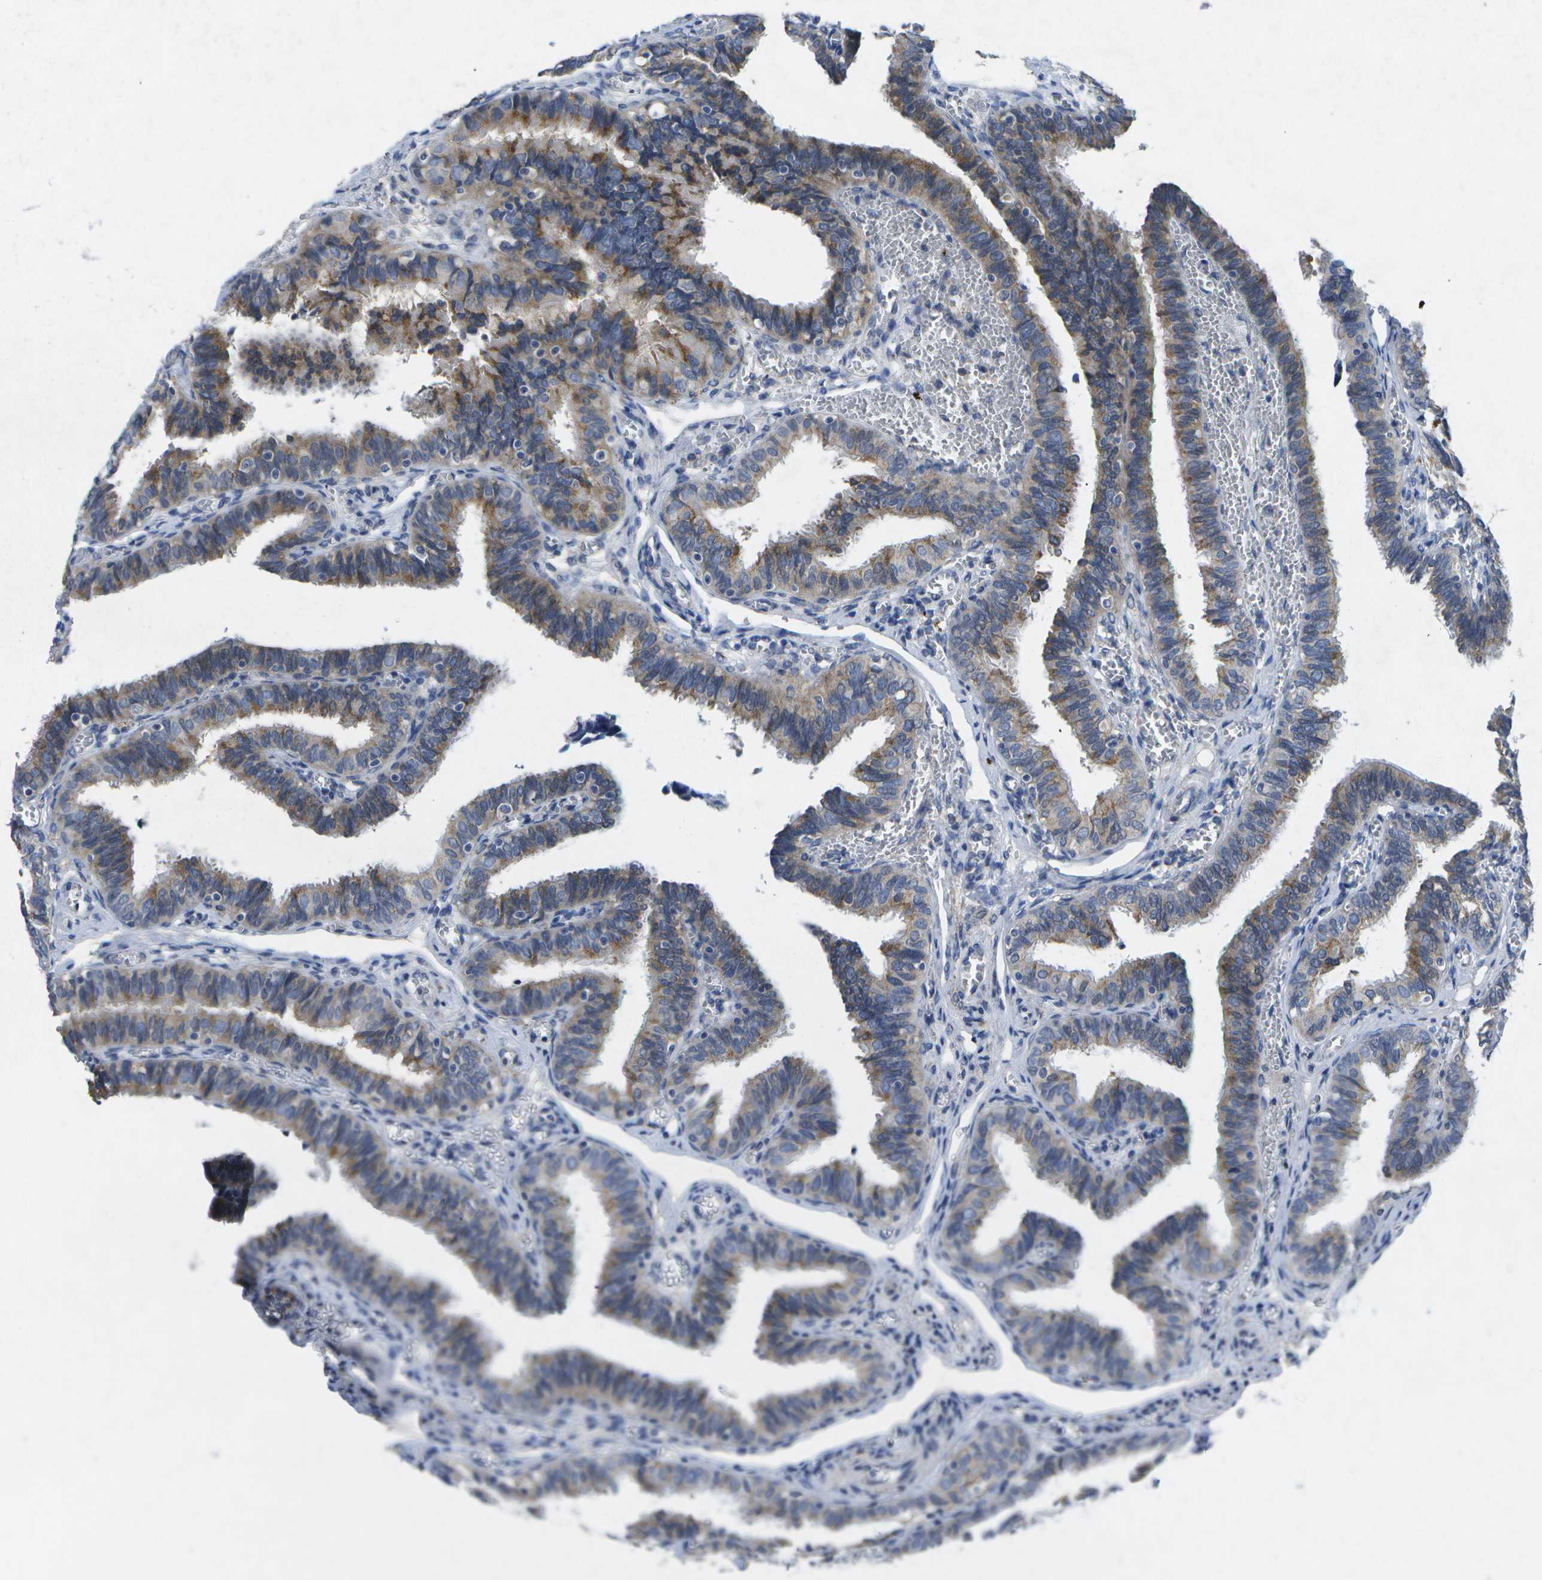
{"staining": {"intensity": "moderate", "quantity": ">75%", "location": "cytoplasmic/membranous"}, "tissue": "fallopian tube", "cell_type": "Glandular cells", "image_type": "normal", "snomed": [{"axis": "morphology", "description": "Normal tissue, NOS"}, {"axis": "topography", "description": "Fallopian tube"}], "caption": "This is a histology image of immunohistochemistry staining of unremarkable fallopian tube, which shows moderate expression in the cytoplasmic/membranous of glandular cells.", "gene": "KDELR1", "patient": {"sex": "female", "age": 46}}